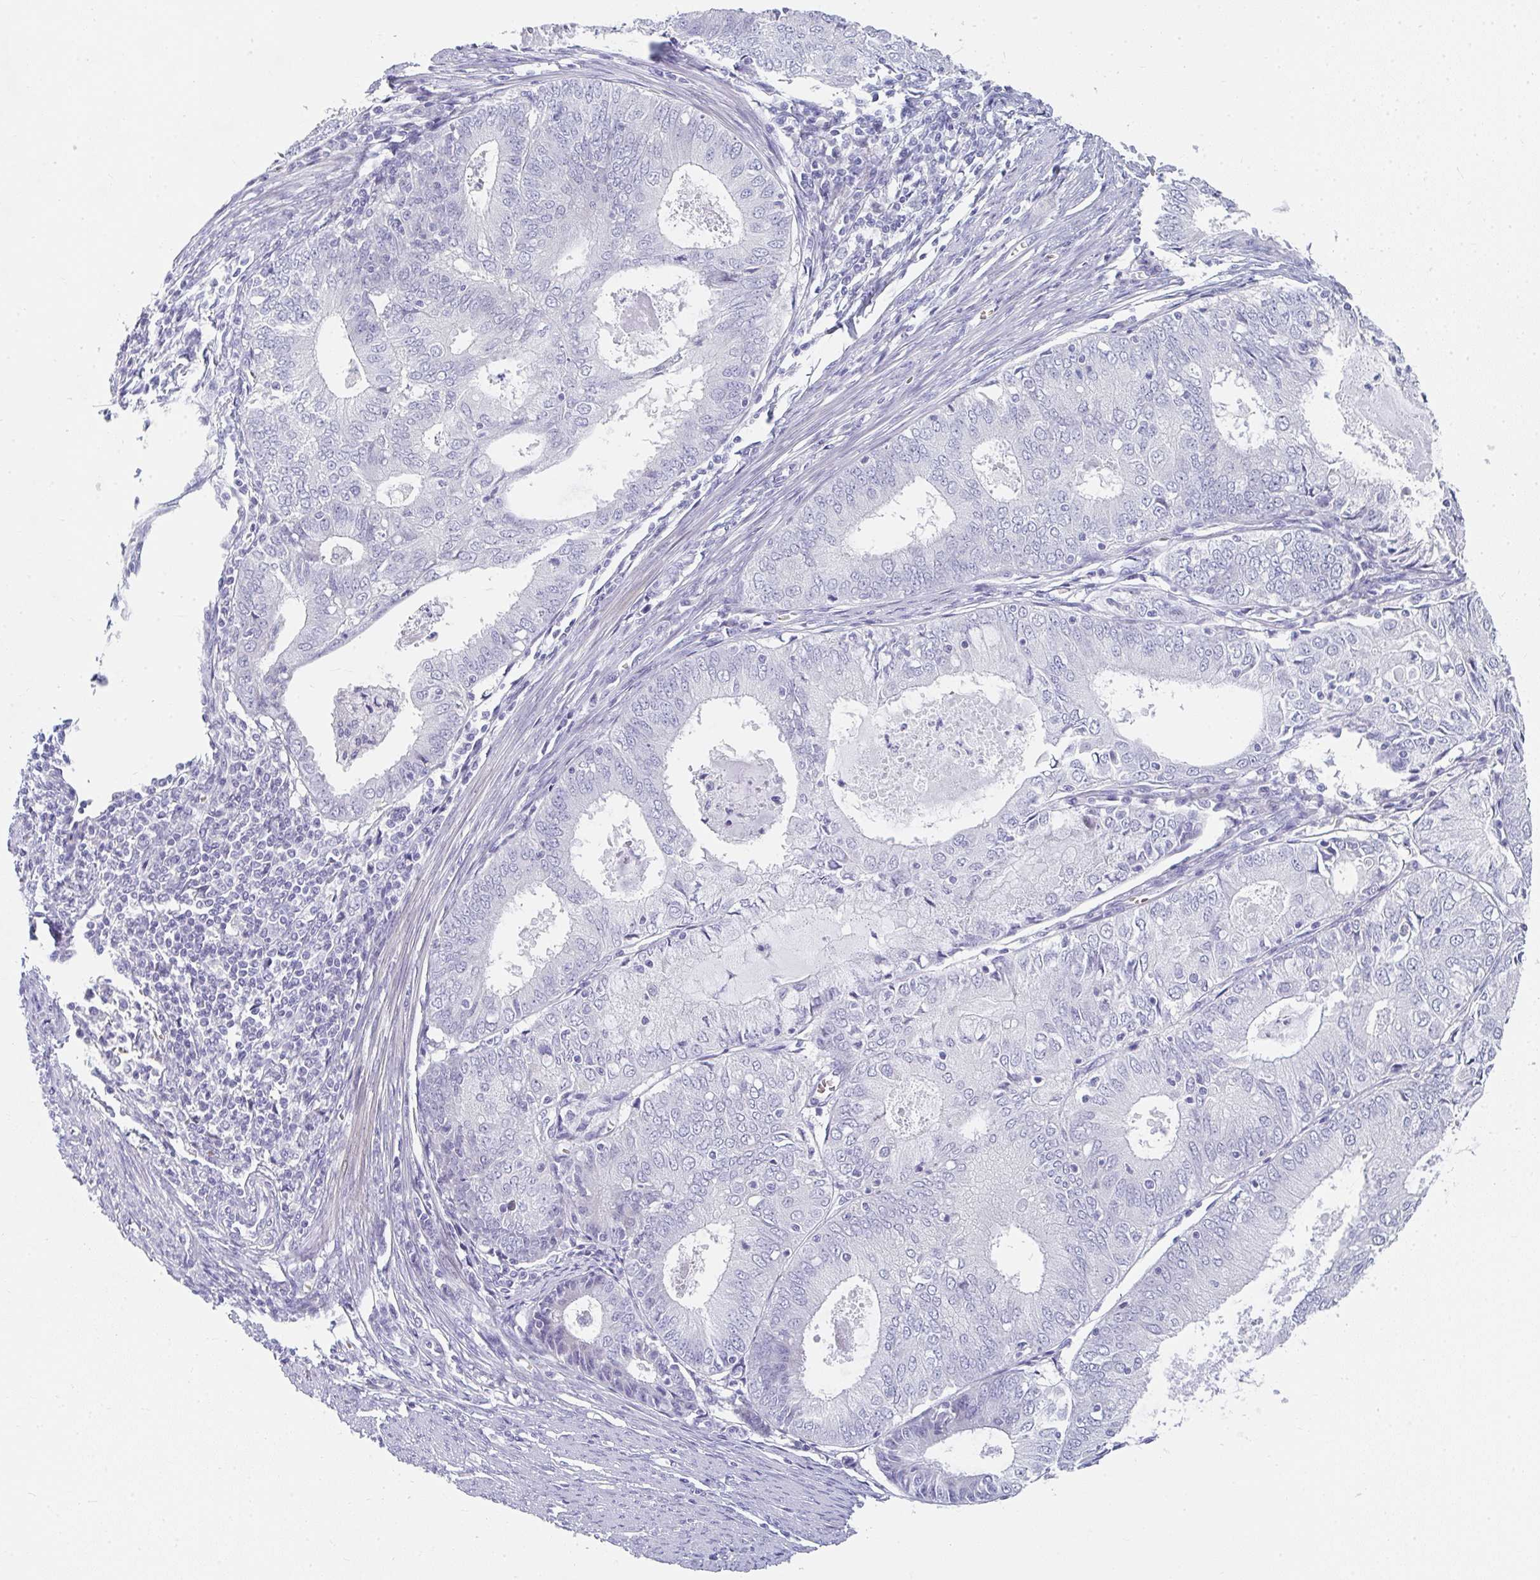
{"staining": {"intensity": "negative", "quantity": "none", "location": "none"}, "tissue": "endometrial cancer", "cell_type": "Tumor cells", "image_type": "cancer", "snomed": [{"axis": "morphology", "description": "Adenocarcinoma, NOS"}, {"axis": "topography", "description": "Endometrium"}], "caption": "Photomicrograph shows no protein expression in tumor cells of endometrial cancer (adenocarcinoma) tissue.", "gene": "NEU2", "patient": {"sex": "female", "age": 57}}